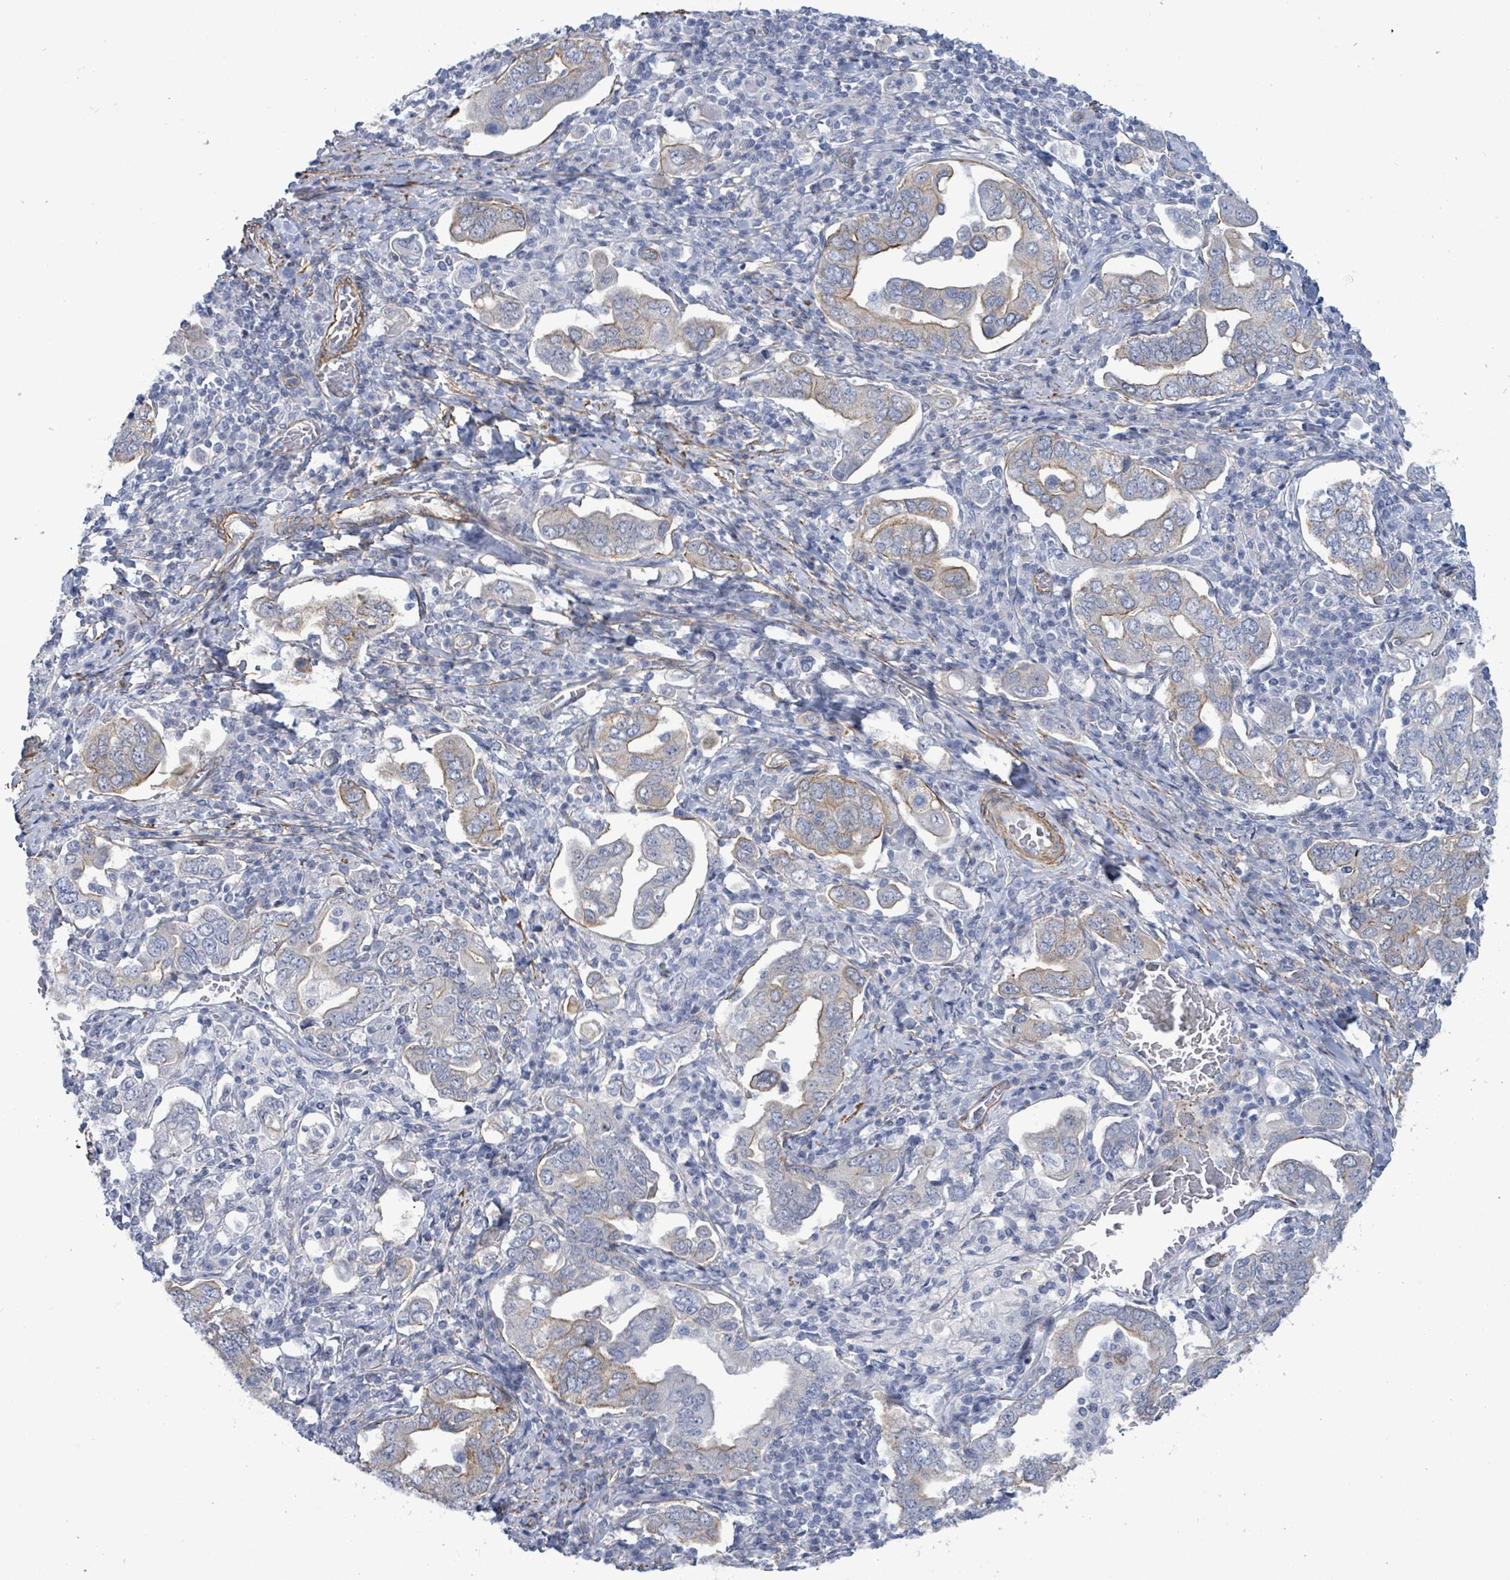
{"staining": {"intensity": "weak", "quantity": "<25%", "location": "cytoplasmic/membranous"}, "tissue": "stomach cancer", "cell_type": "Tumor cells", "image_type": "cancer", "snomed": [{"axis": "morphology", "description": "Adenocarcinoma, NOS"}, {"axis": "topography", "description": "Stomach, upper"}, {"axis": "topography", "description": "Stomach"}], "caption": "Stomach cancer was stained to show a protein in brown. There is no significant staining in tumor cells.", "gene": "DMRTC1B", "patient": {"sex": "male", "age": 62}}